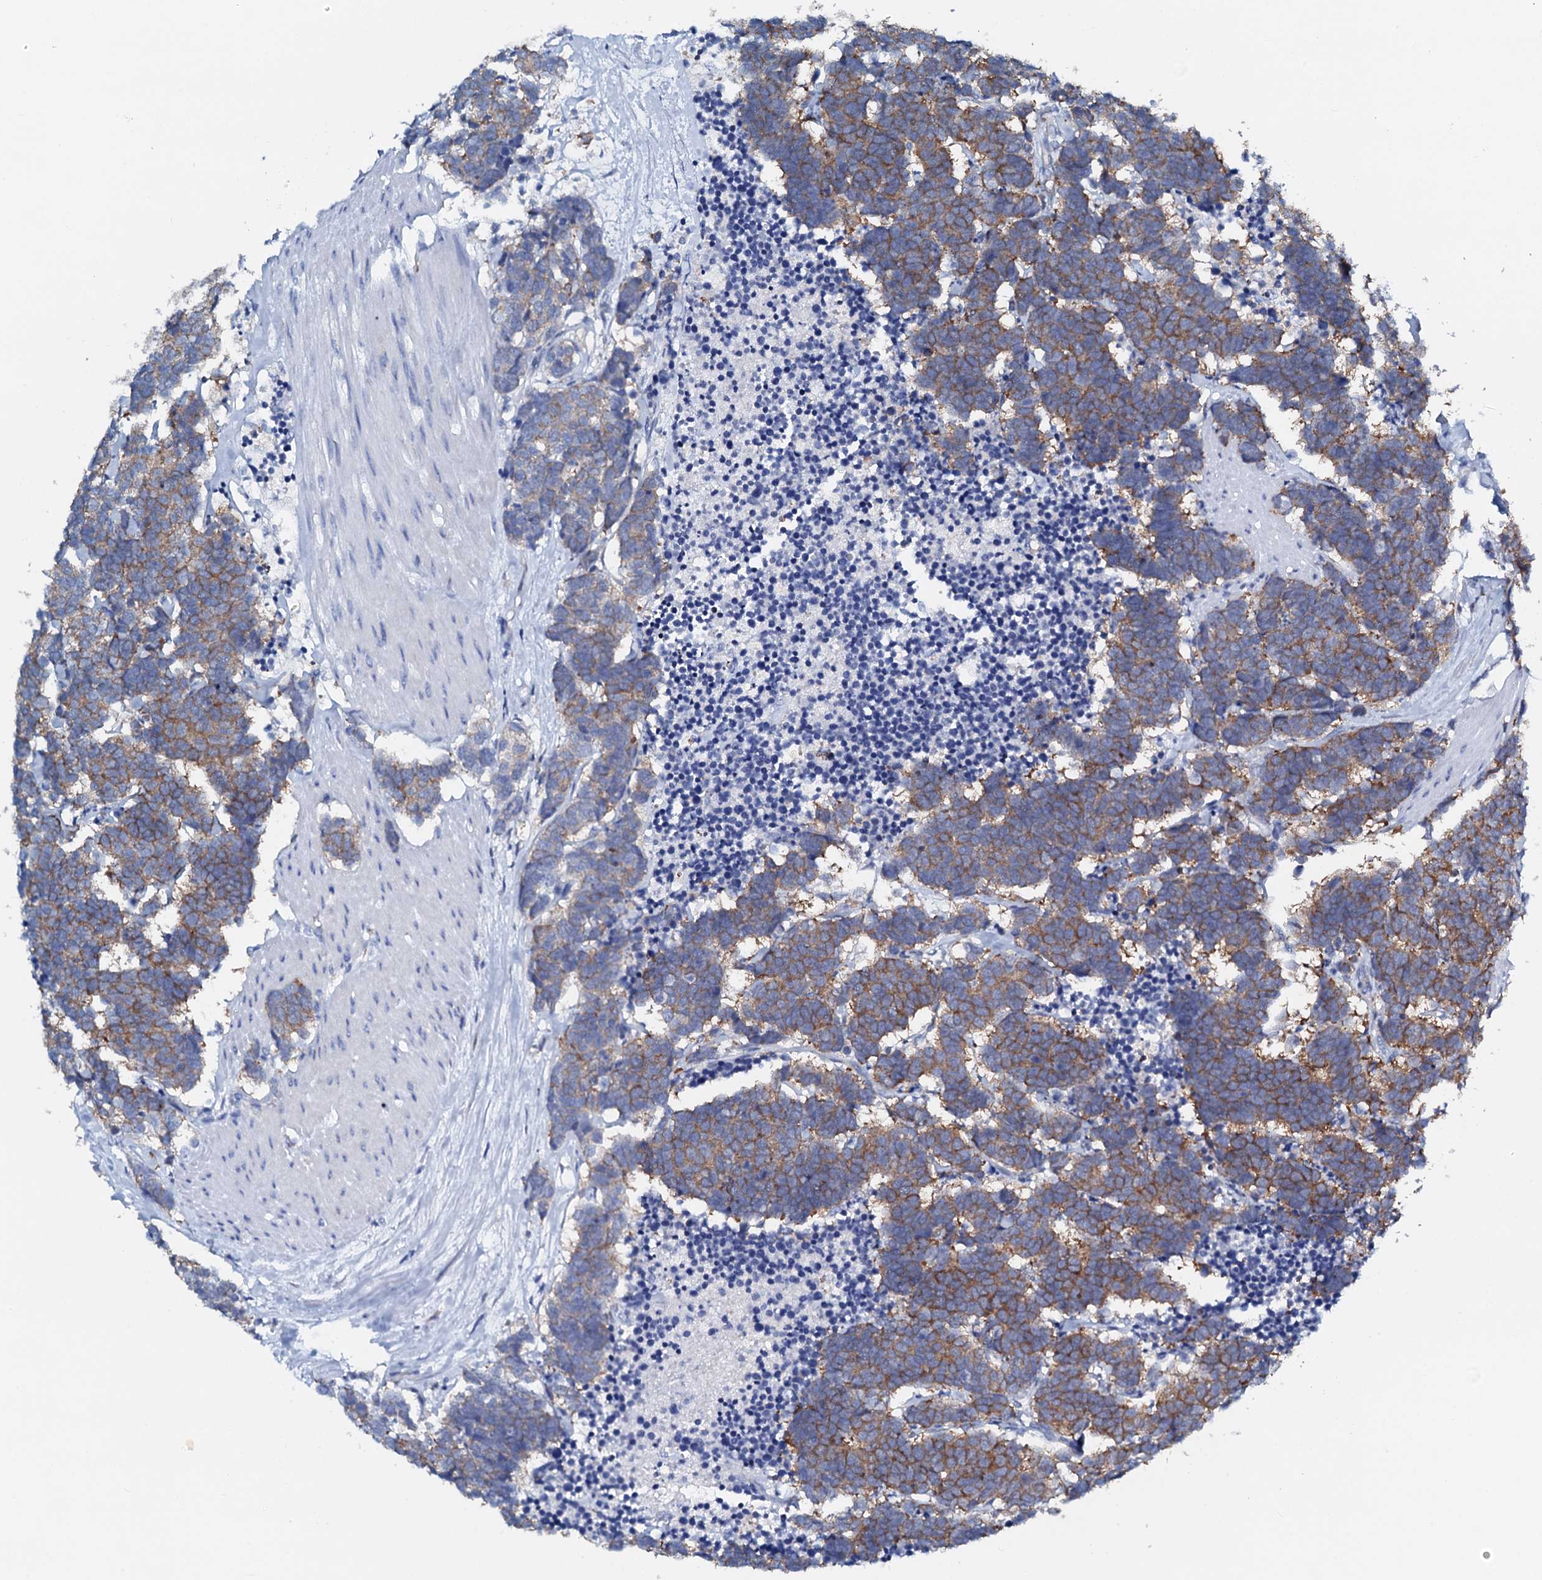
{"staining": {"intensity": "moderate", "quantity": ">75%", "location": "cytoplasmic/membranous"}, "tissue": "carcinoid", "cell_type": "Tumor cells", "image_type": "cancer", "snomed": [{"axis": "morphology", "description": "Carcinoma, NOS"}, {"axis": "morphology", "description": "Carcinoid, malignant, NOS"}, {"axis": "topography", "description": "Urinary bladder"}], "caption": "DAB (3,3'-diaminobenzidine) immunohistochemical staining of human carcinoid displays moderate cytoplasmic/membranous protein staining in about >75% of tumor cells.", "gene": "AMER2", "patient": {"sex": "male", "age": 57}}